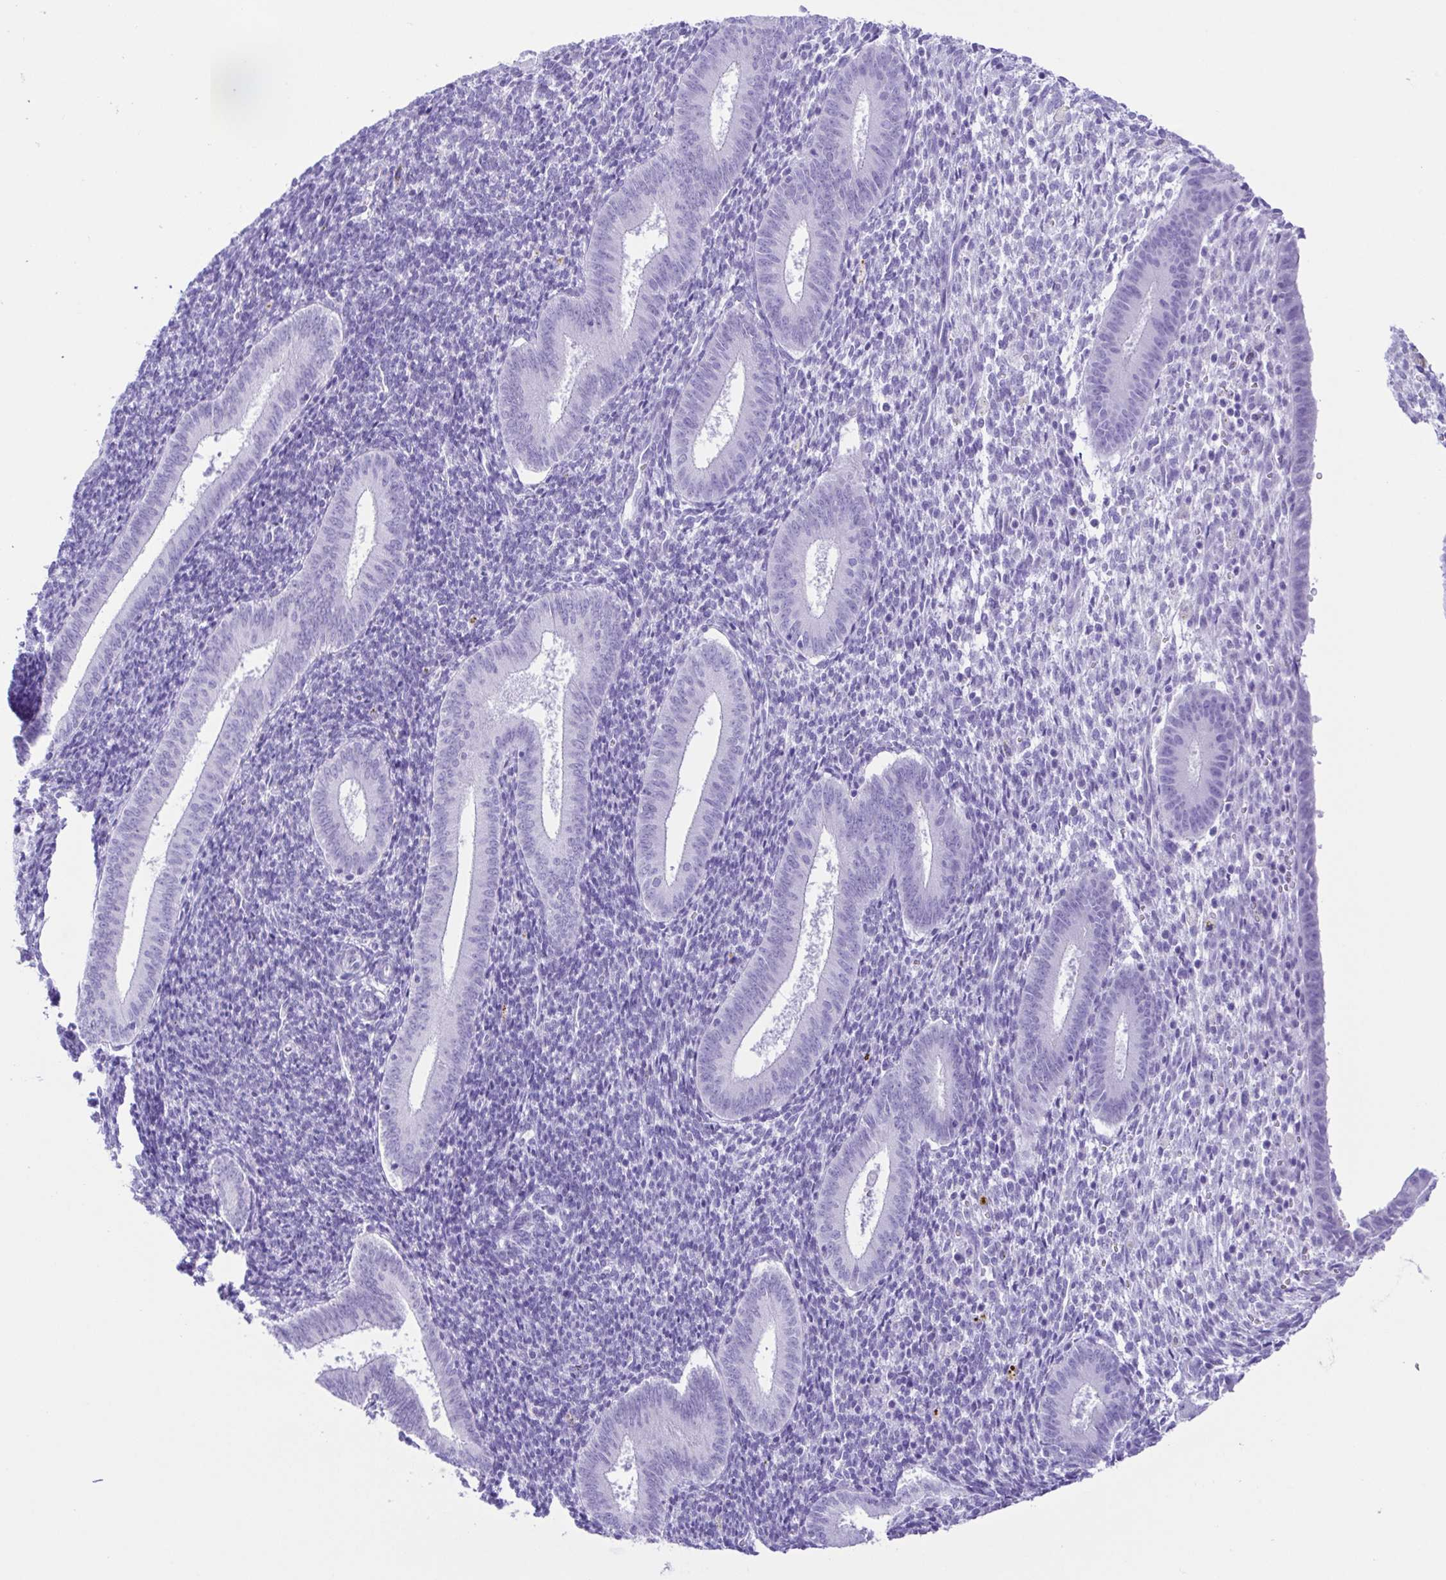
{"staining": {"intensity": "negative", "quantity": "none", "location": "none"}, "tissue": "endometrium", "cell_type": "Cells in endometrial stroma", "image_type": "normal", "snomed": [{"axis": "morphology", "description": "Normal tissue, NOS"}, {"axis": "topography", "description": "Endometrium"}], "caption": "High power microscopy image of an immunohistochemistry (IHC) histopathology image of normal endometrium, revealing no significant expression in cells in endometrial stroma. The staining was performed using DAB to visualize the protein expression in brown, while the nuclei were stained in blue with hematoxylin (Magnification: 20x).", "gene": "CASP14", "patient": {"sex": "female", "age": 25}}